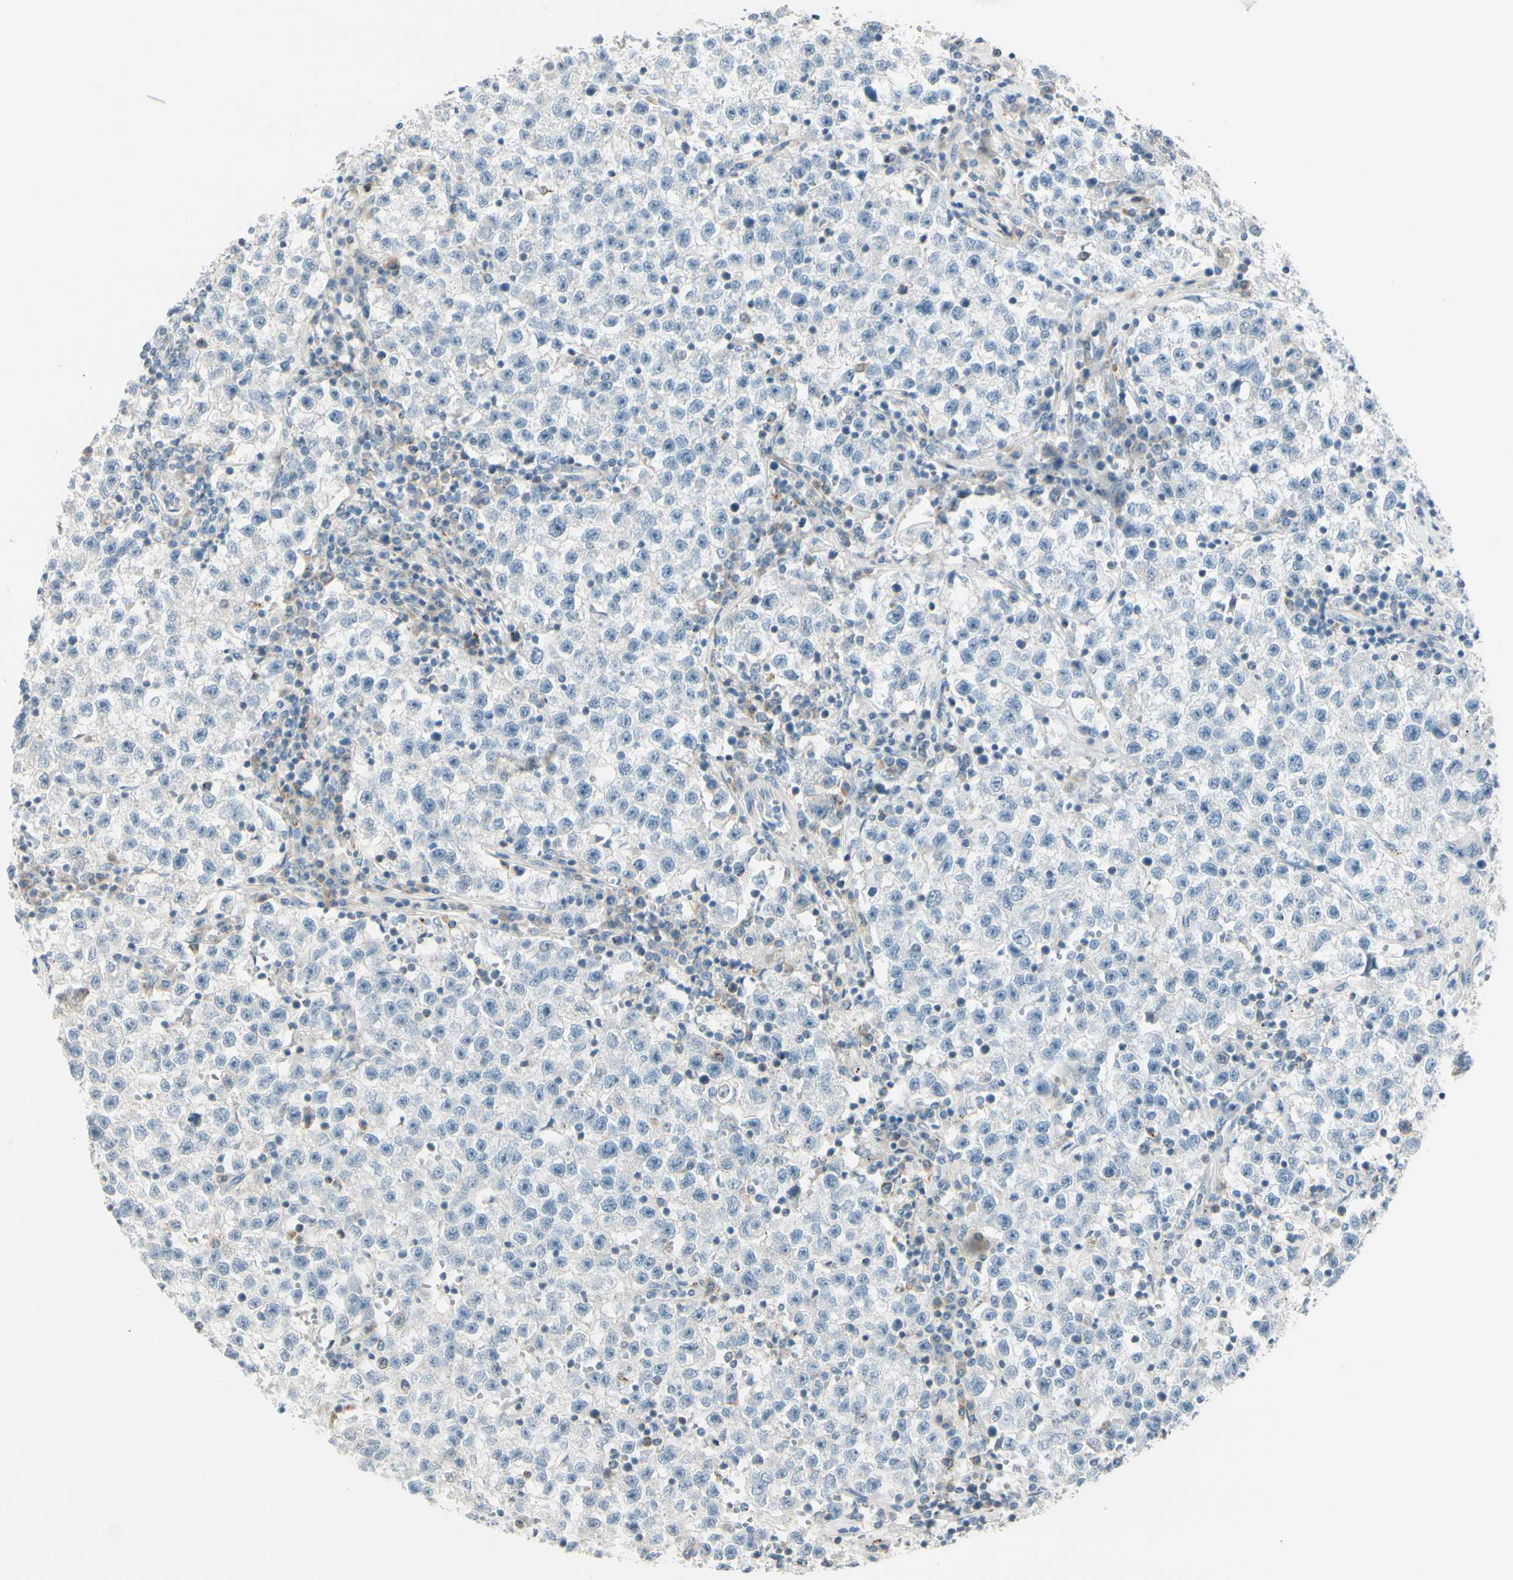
{"staining": {"intensity": "negative", "quantity": "none", "location": "none"}, "tissue": "testis cancer", "cell_type": "Tumor cells", "image_type": "cancer", "snomed": [{"axis": "morphology", "description": "Seminoma, NOS"}, {"axis": "topography", "description": "Testis"}], "caption": "The micrograph displays no significant positivity in tumor cells of seminoma (testis).", "gene": "GALNT5", "patient": {"sex": "male", "age": 22}}